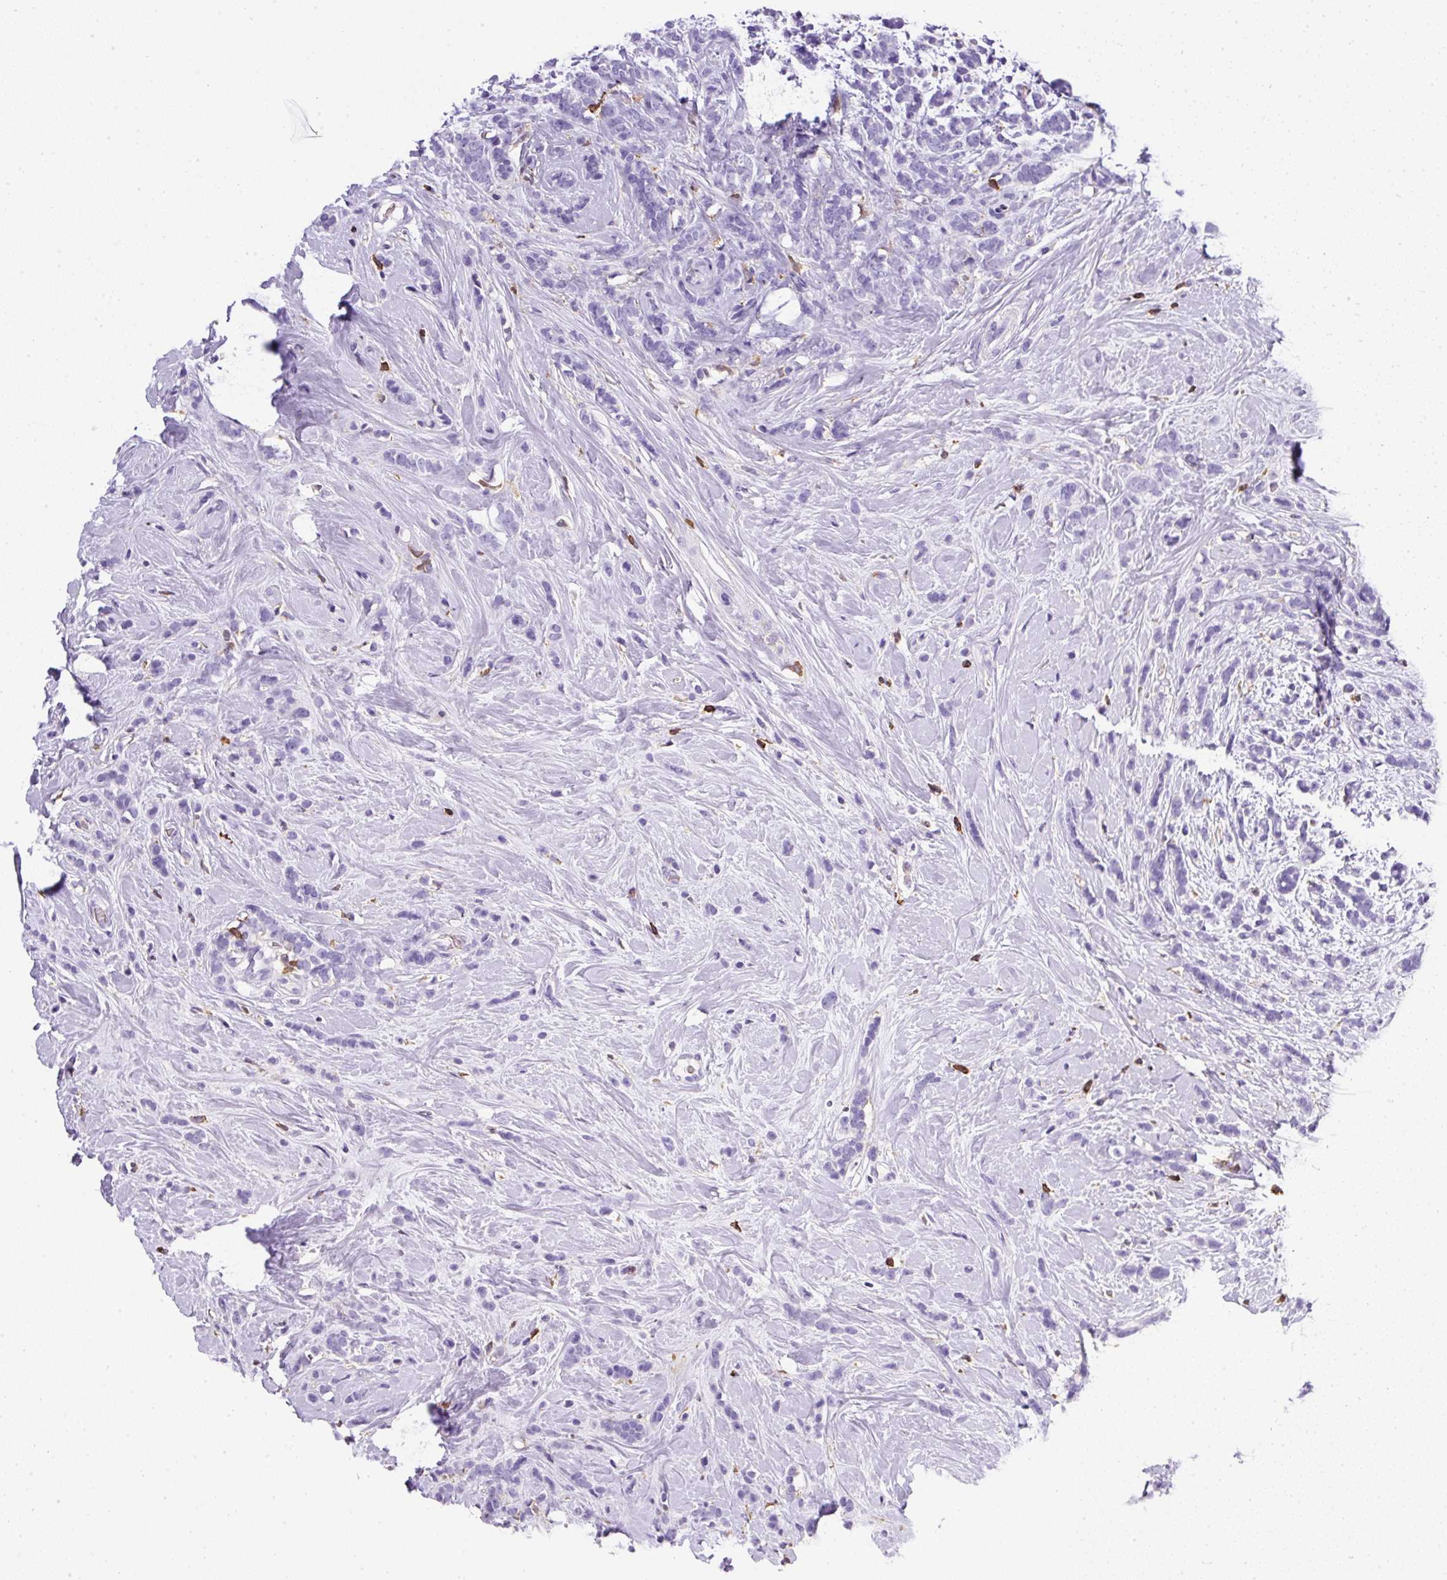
{"staining": {"intensity": "negative", "quantity": "none", "location": "none"}, "tissue": "breast cancer", "cell_type": "Tumor cells", "image_type": "cancer", "snomed": [{"axis": "morphology", "description": "Lobular carcinoma"}, {"axis": "topography", "description": "Breast"}], "caption": "This is an IHC photomicrograph of breast lobular carcinoma. There is no staining in tumor cells.", "gene": "FAM228B", "patient": {"sex": "female", "age": 58}}